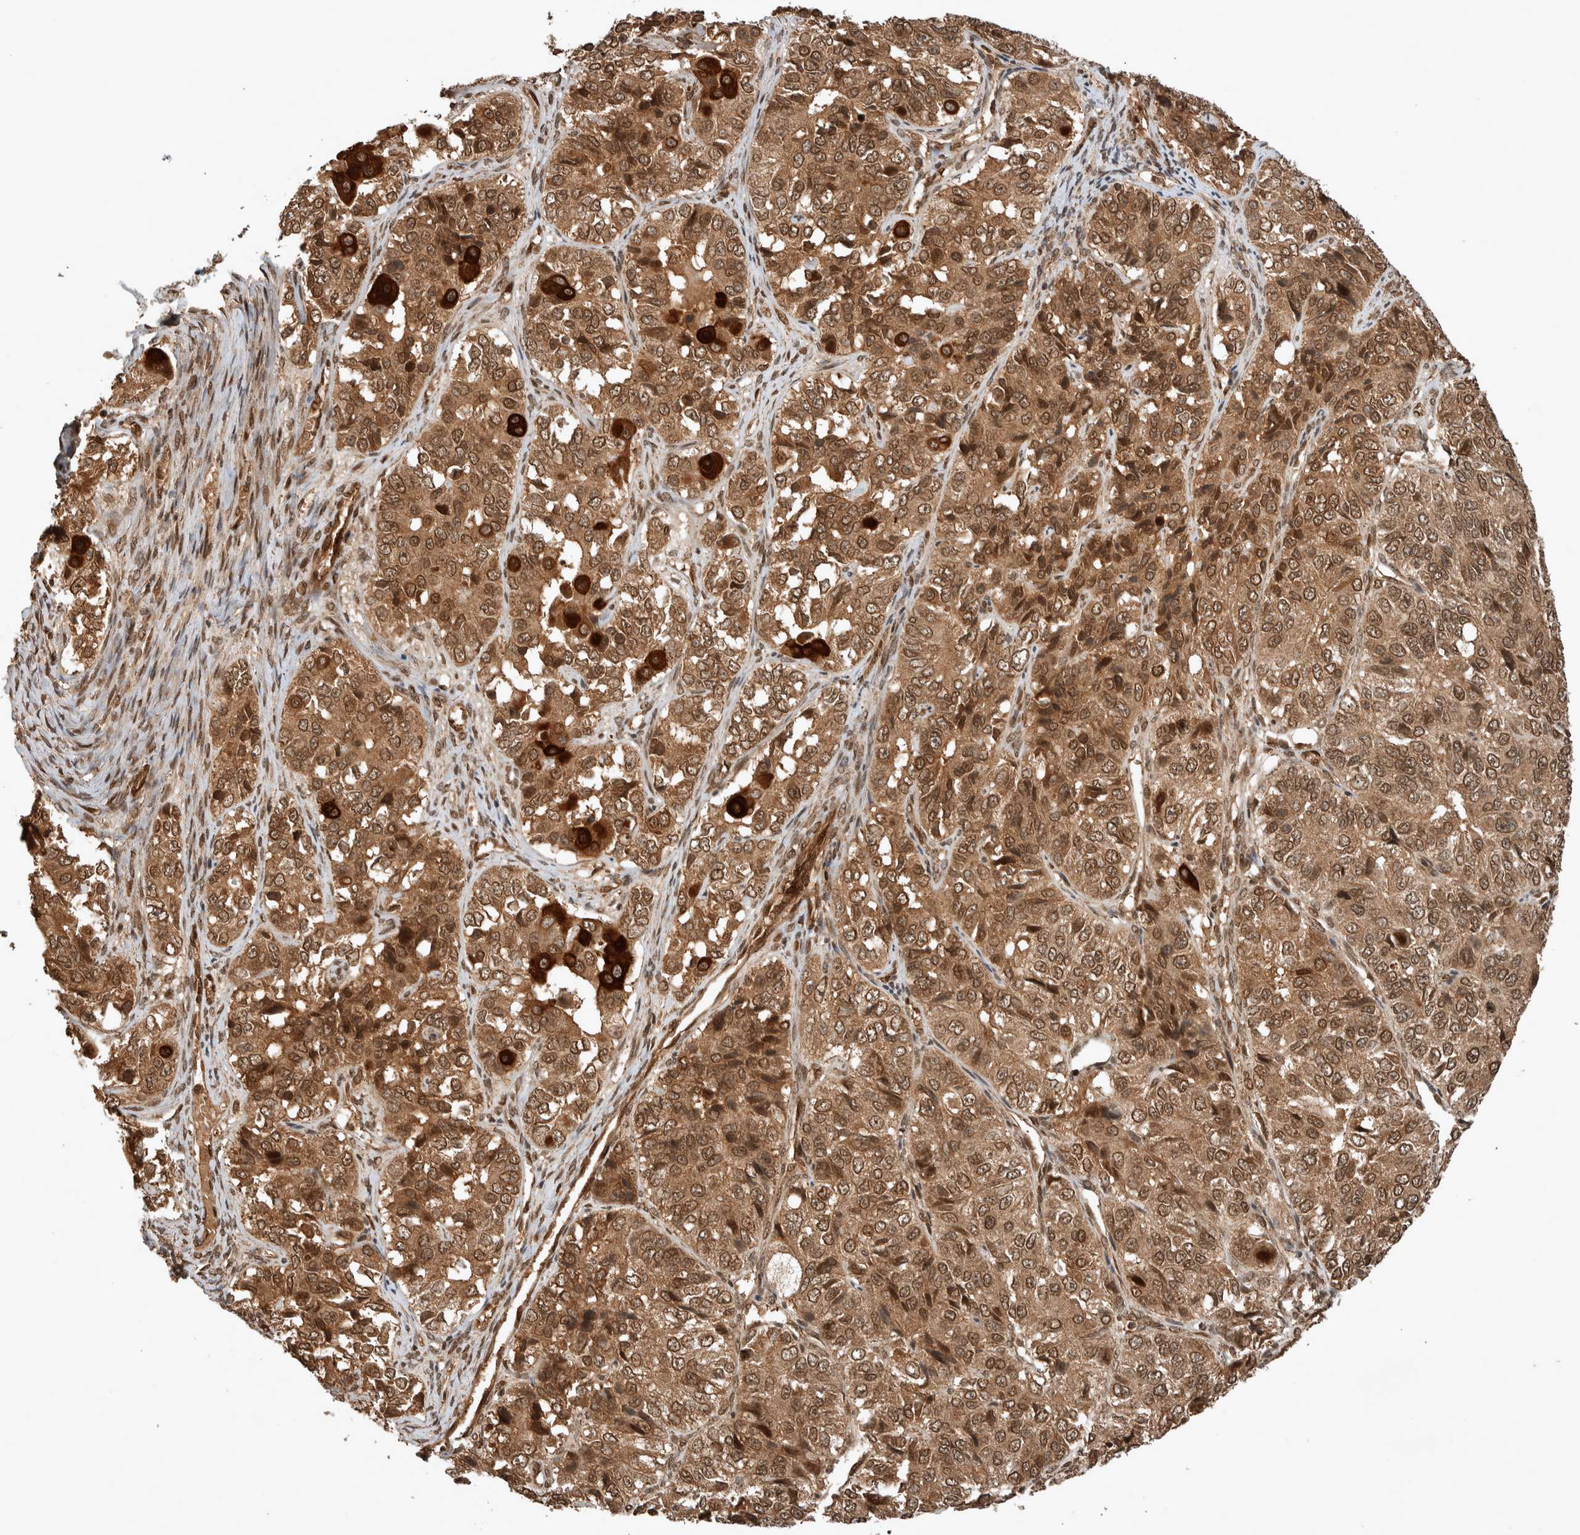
{"staining": {"intensity": "moderate", "quantity": ">75%", "location": "cytoplasmic/membranous,nuclear"}, "tissue": "ovarian cancer", "cell_type": "Tumor cells", "image_type": "cancer", "snomed": [{"axis": "morphology", "description": "Carcinoma, endometroid"}, {"axis": "topography", "description": "Ovary"}], "caption": "Ovarian endometroid carcinoma stained for a protein (brown) displays moderate cytoplasmic/membranous and nuclear positive positivity in about >75% of tumor cells.", "gene": "CNTROB", "patient": {"sex": "female", "age": 51}}